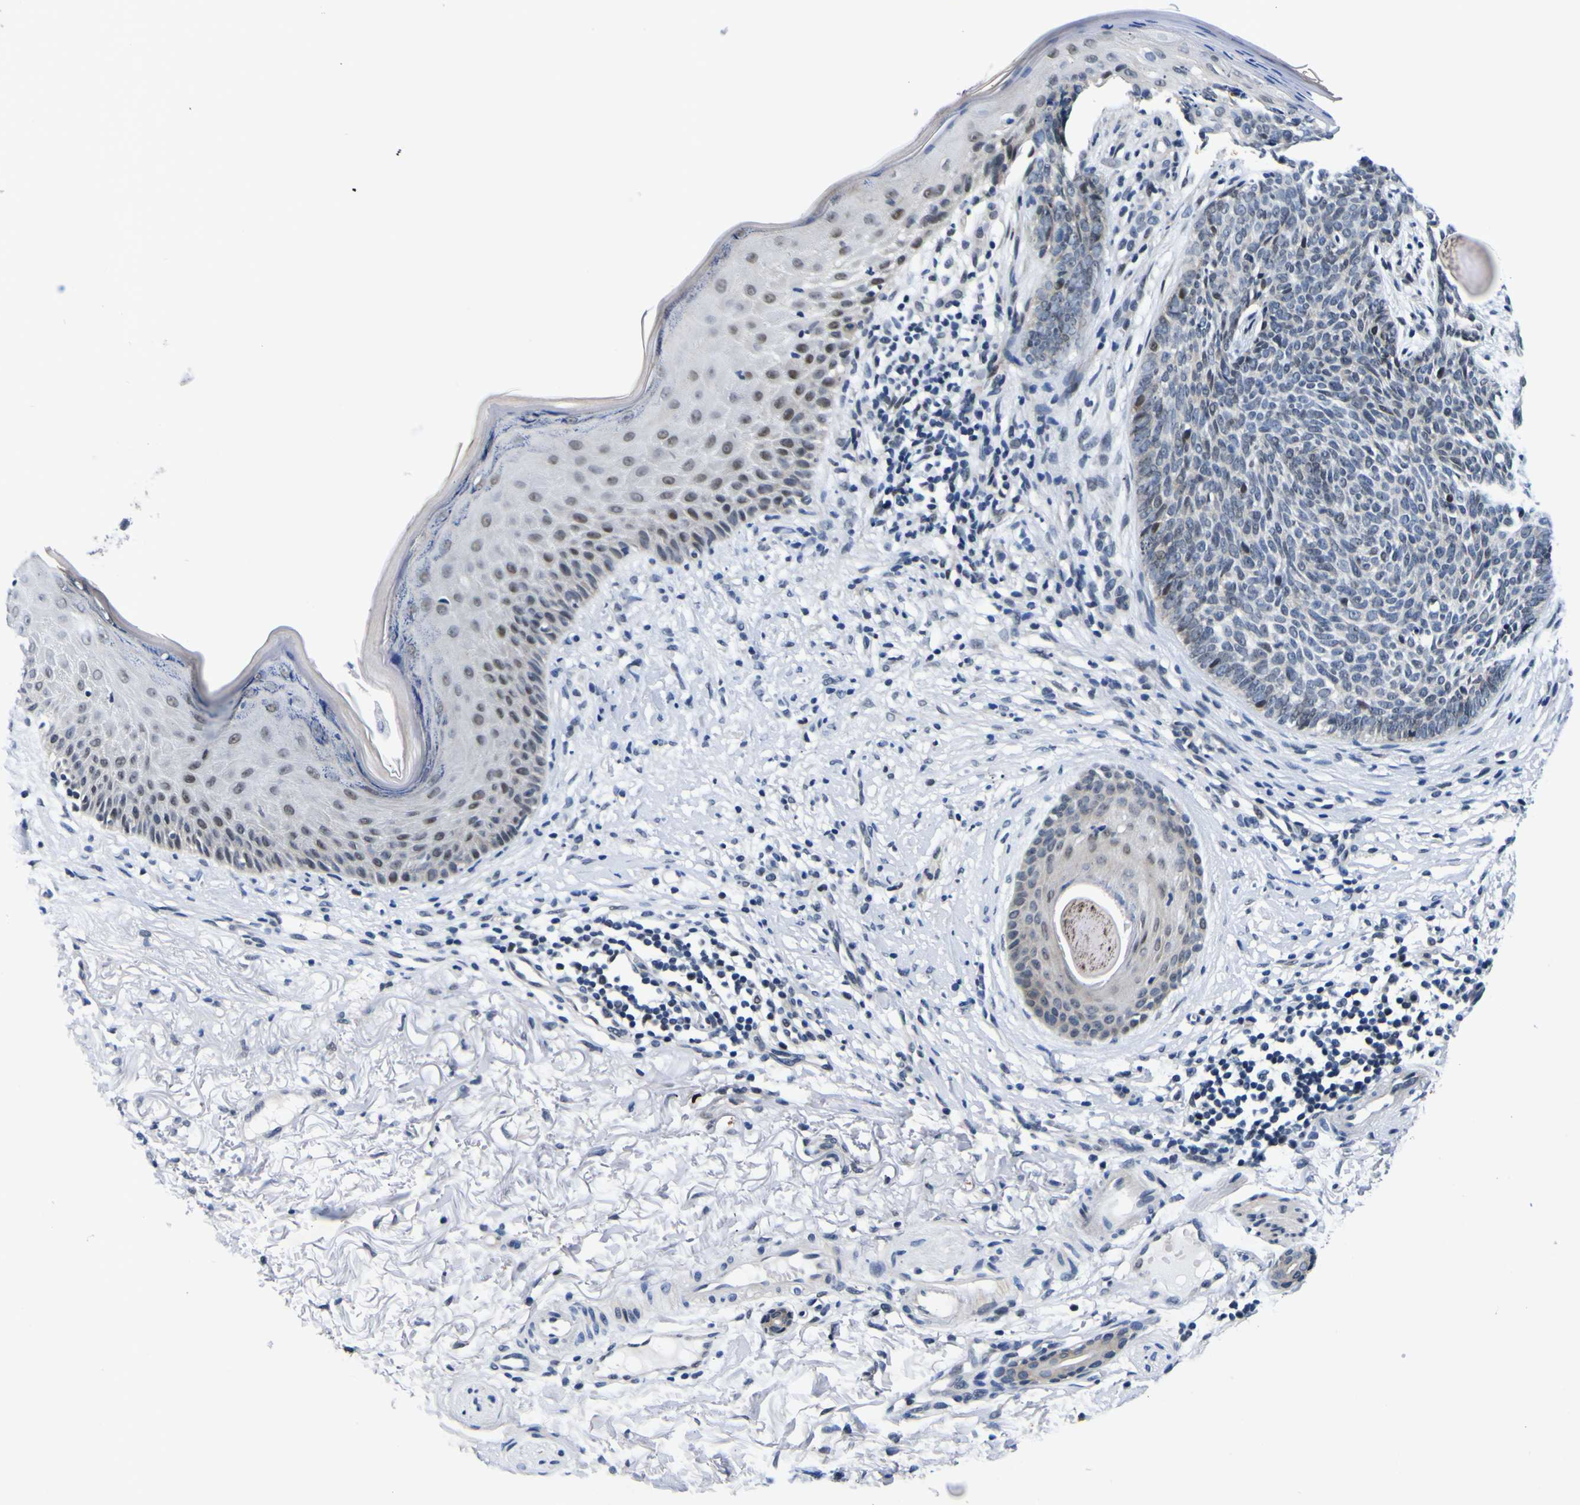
{"staining": {"intensity": "weak", "quantity": "<25%", "location": "nuclear"}, "tissue": "skin cancer", "cell_type": "Tumor cells", "image_type": "cancer", "snomed": [{"axis": "morphology", "description": "Basal cell carcinoma"}, {"axis": "topography", "description": "Skin"}], "caption": "Tumor cells are negative for brown protein staining in basal cell carcinoma (skin).", "gene": "CUL4B", "patient": {"sex": "female", "age": 70}}